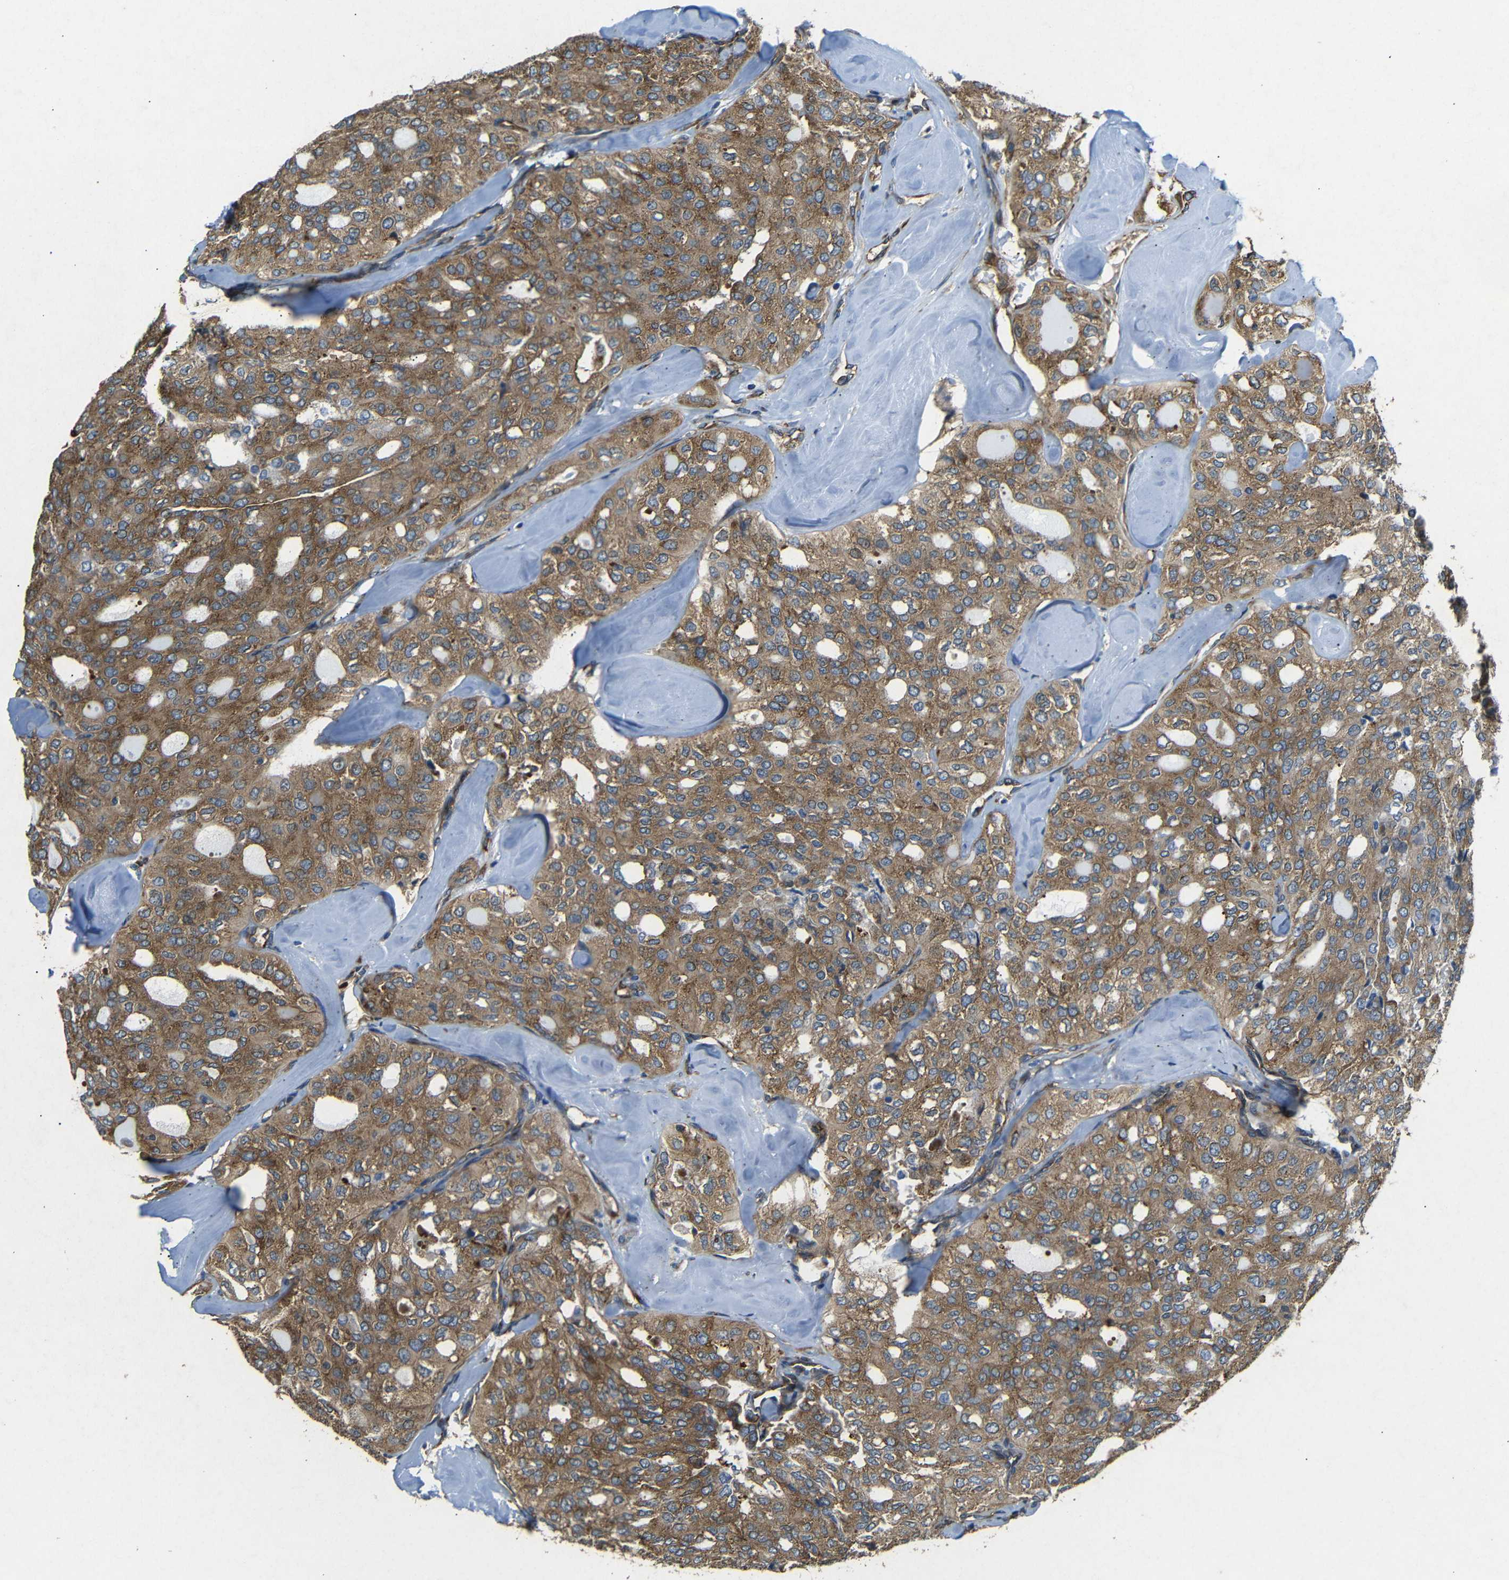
{"staining": {"intensity": "moderate", "quantity": ">75%", "location": "cytoplasmic/membranous"}, "tissue": "thyroid cancer", "cell_type": "Tumor cells", "image_type": "cancer", "snomed": [{"axis": "morphology", "description": "Follicular adenoma carcinoma, NOS"}, {"axis": "topography", "description": "Thyroid gland"}], "caption": "Immunohistochemistry histopathology image of neoplastic tissue: human thyroid cancer stained using IHC displays medium levels of moderate protein expression localized specifically in the cytoplasmic/membranous of tumor cells, appearing as a cytoplasmic/membranous brown color.", "gene": "BTF3", "patient": {"sex": "male", "age": 75}}